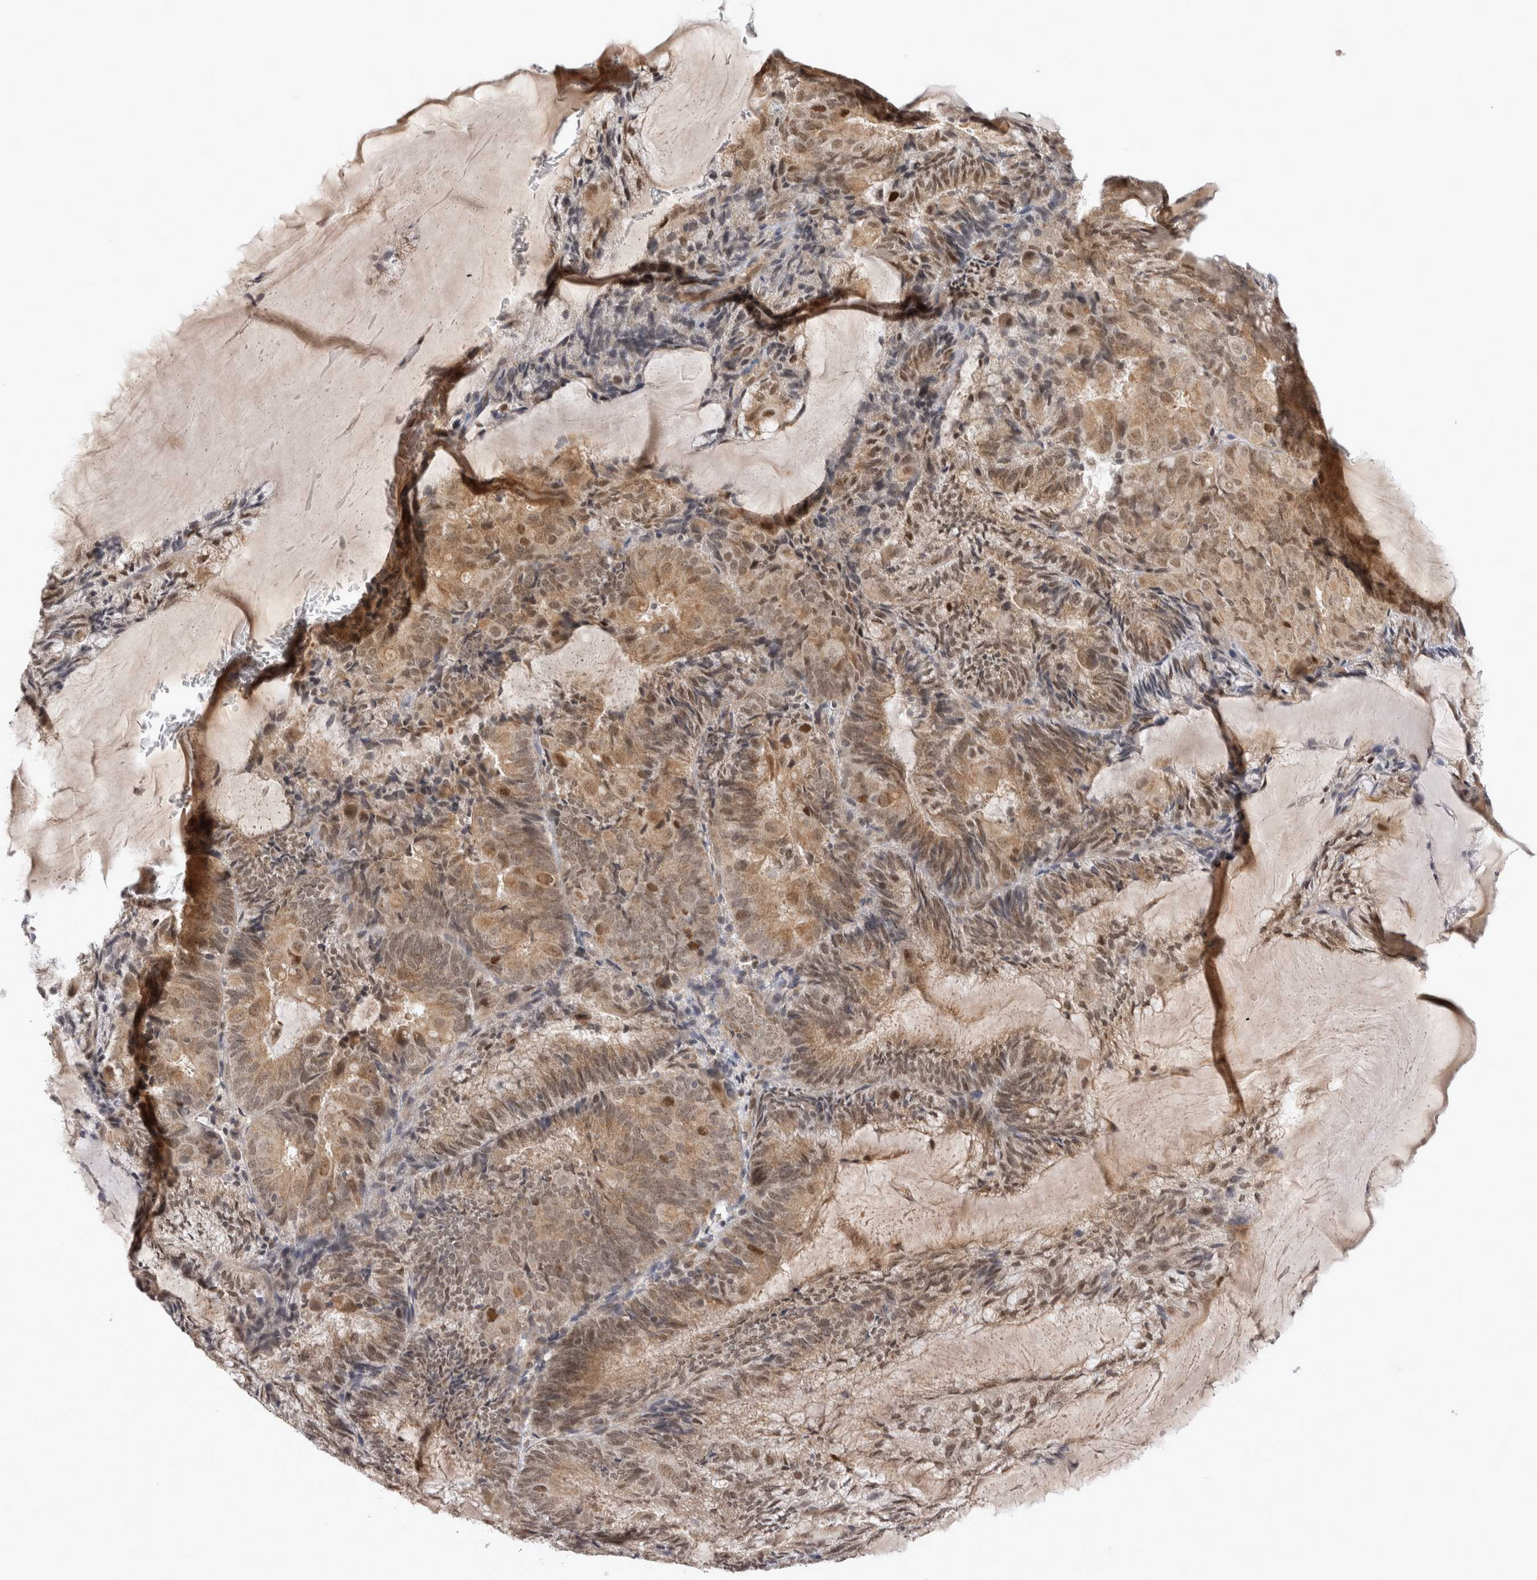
{"staining": {"intensity": "moderate", "quantity": ">75%", "location": "cytoplasmic/membranous,nuclear"}, "tissue": "endometrial cancer", "cell_type": "Tumor cells", "image_type": "cancer", "snomed": [{"axis": "morphology", "description": "Adenocarcinoma, NOS"}, {"axis": "topography", "description": "Endometrium"}], "caption": "Immunohistochemistry (IHC) micrograph of human adenocarcinoma (endometrial) stained for a protein (brown), which exhibits medium levels of moderate cytoplasmic/membranous and nuclear positivity in approximately >75% of tumor cells.", "gene": "TMEM65", "patient": {"sex": "female", "age": 81}}